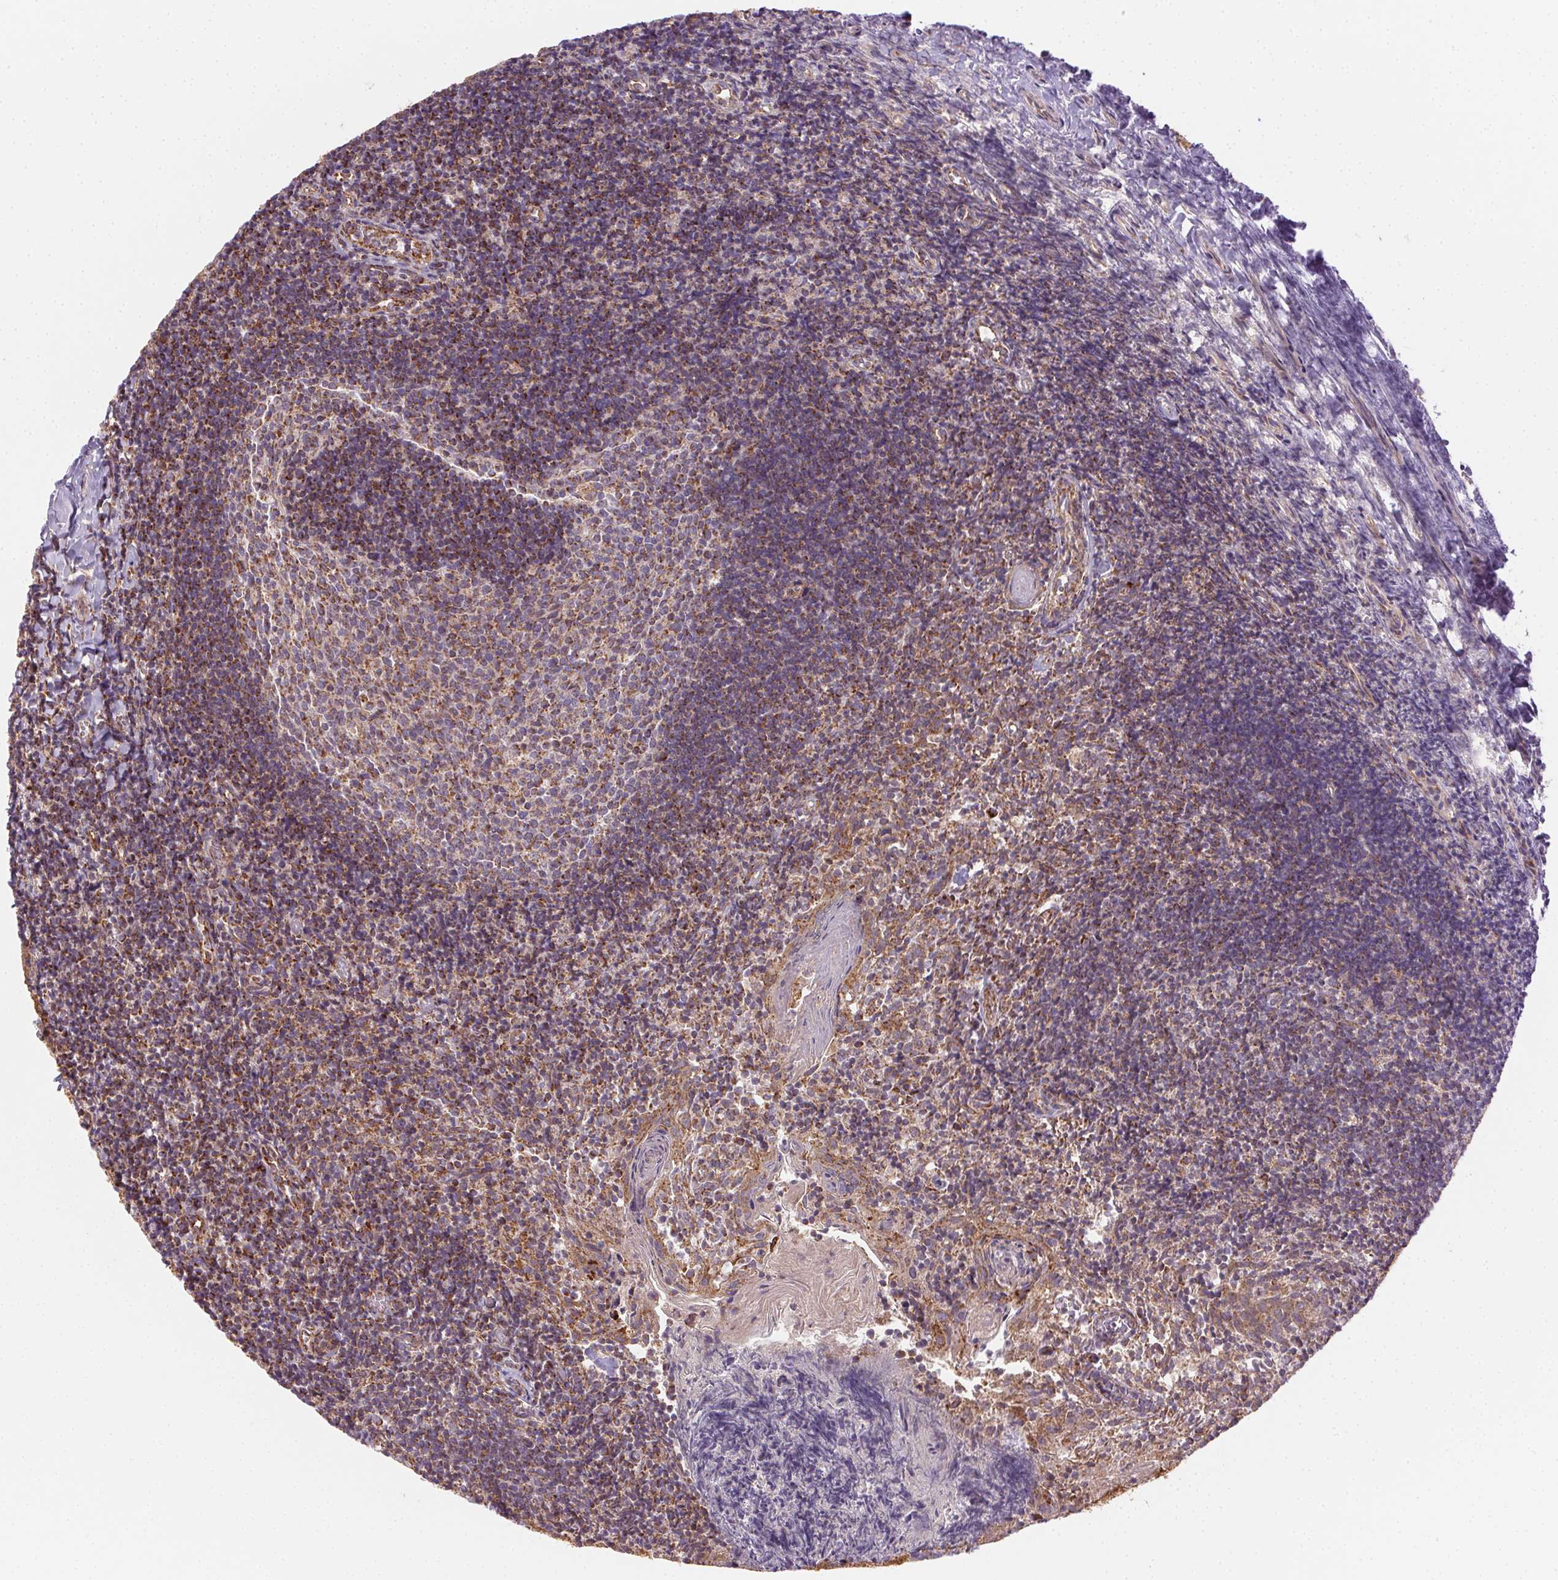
{"staining": {"intensity": "strong", "quantity": "25%-75%", "location": "cytoplasmic/membranous"}, "tissue": "tonsil", "cell_type": "Germinal center cells", "image_type": "normal", "snomed": [{"axis": "morphology", "description": "Normal tissue, NOS"}, {"axis": "topography", "description": "Tonsil"}], "caption": "Strong cytoplasmic/membranous expression is seen in about 25%-75% of germinal center cells in unremarkable tonsil. (DAB (3,3'-diaminobenzidine) IHC with brightfield microscopy, high magnification).", "gene": "CLPB", "patient": {"sex": "female", "age": 10}}